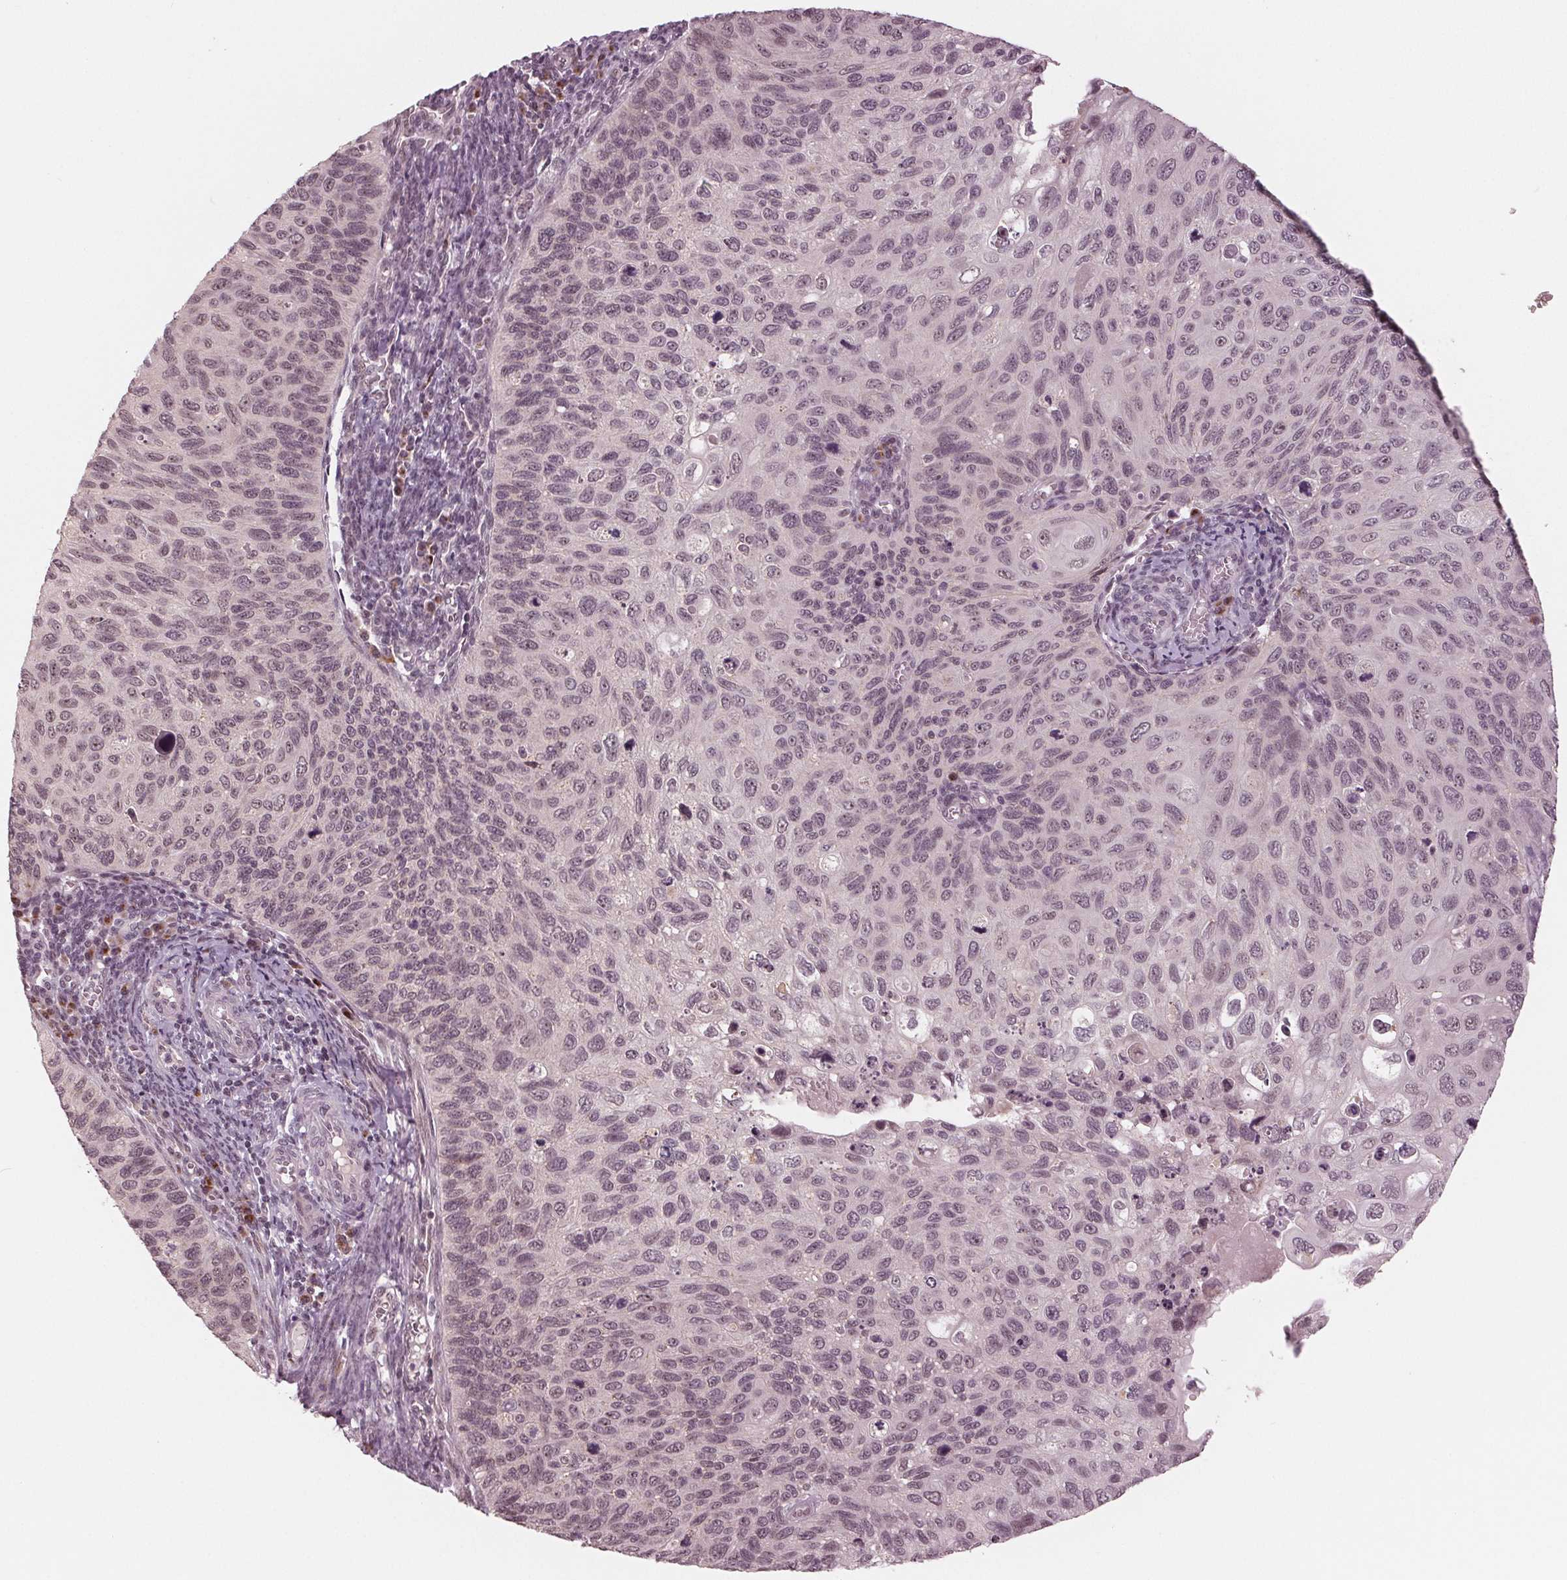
{"staining": {"intensity": "weak", "quantity": "<25%", "location": "nuclear"}, "tissue": "cervical cancer", "cell_type": "Tumor cells", "image_type": "cancer", "snomed": [{"axis": "morphology", "description": "Squamous cell carcinoma, NOS"}, {"axis": "topography", "description": "Cervix"}], "caption": "IHC photomicrograph of cervical squamous cell carcinoma stained for a protein (brown), which exhibits no staining in tumor cells.", "gene": "SLX4", "patient": {"sex": "female", "age": 70}}